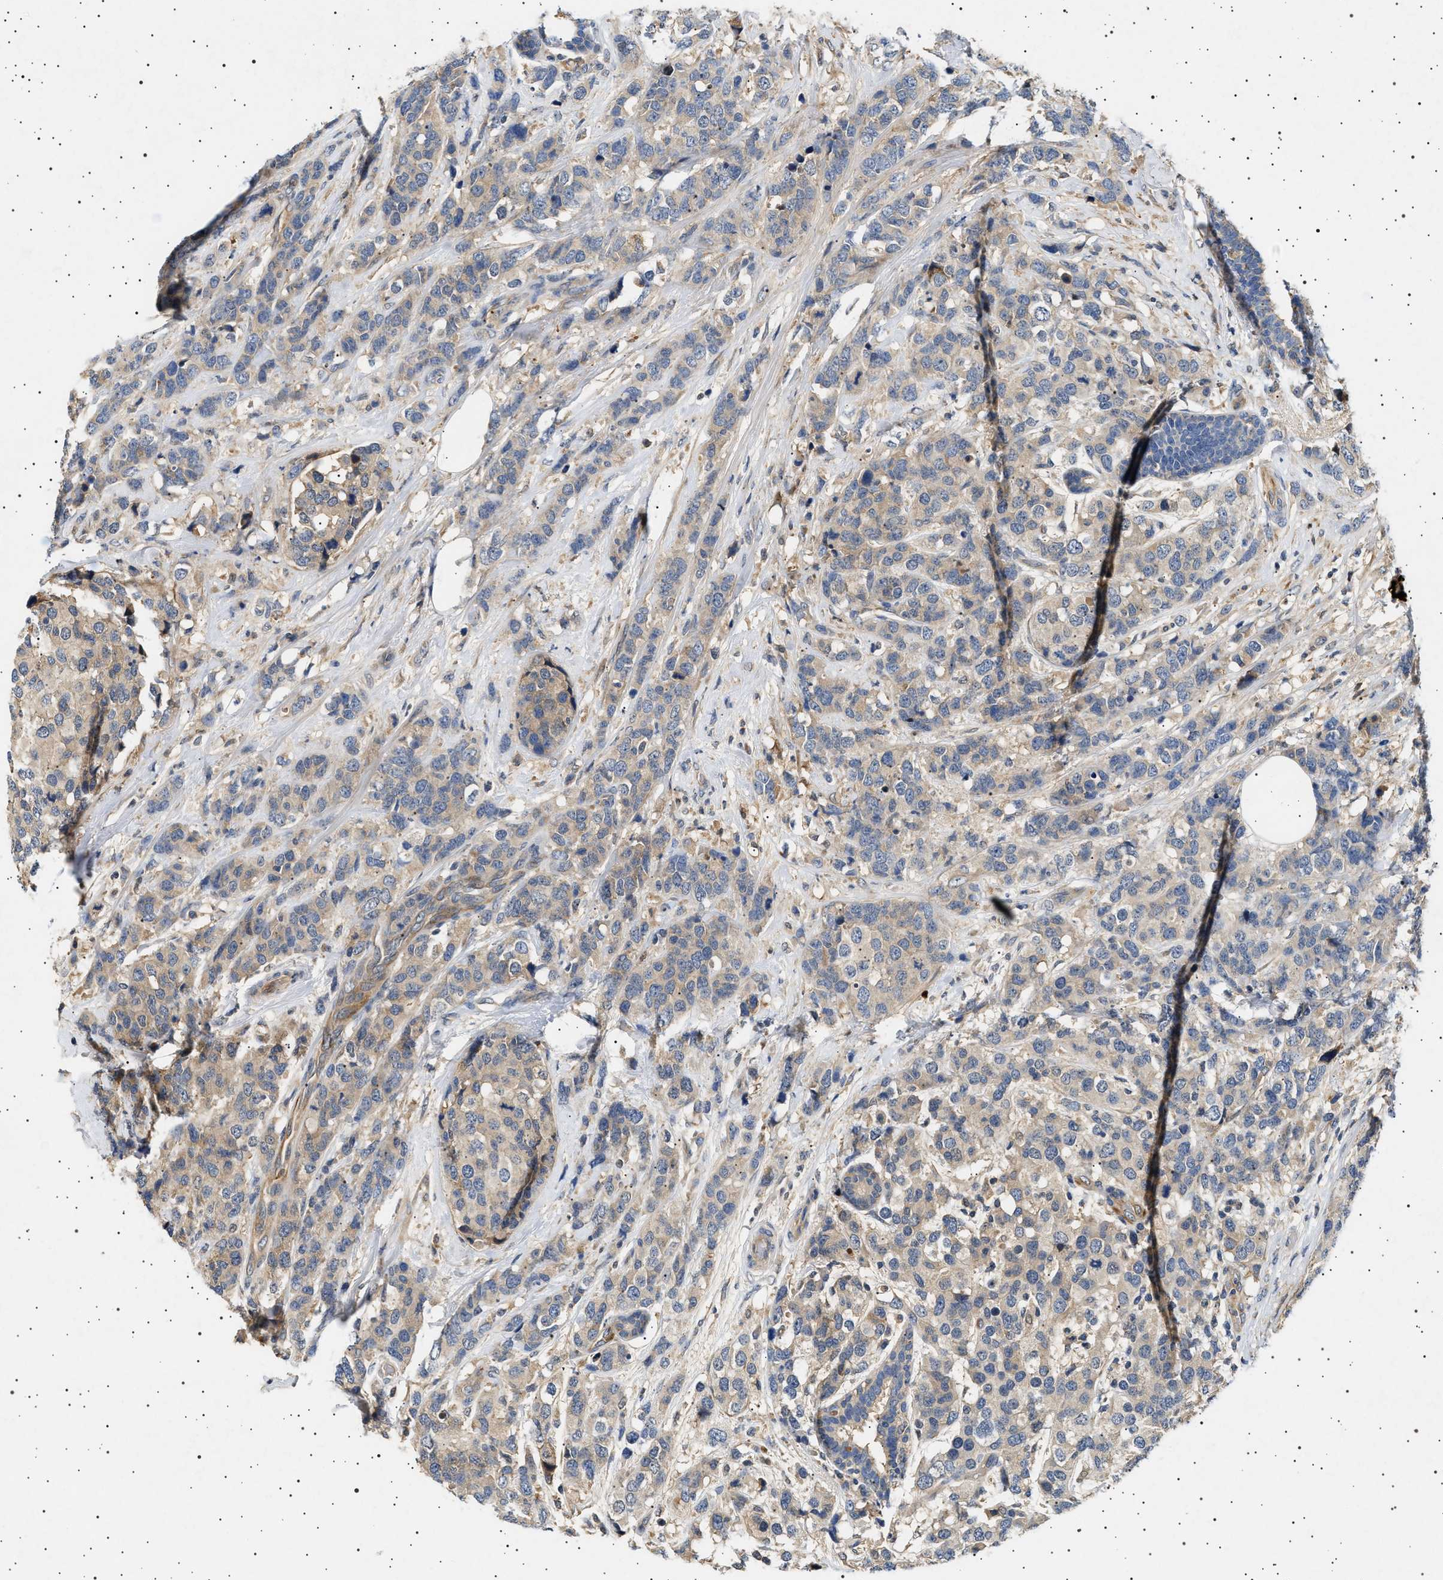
{"staining": {"intensity": "negative", "quantity": "none", "location": "none"}, "tissue": "breast cancer", "cell_type": "Tumor cells", "image_type": "cancer", "snomed": [{"axis": "morphology", "description": "Lobular carcinoma"}, {"axis": "topography", "description": "Breast"}], "caption": "DAB (3,3'-diaminobenzidine) immunohistochemical staining of breast cancer demonstrates no significant staining in tumor cells.", "gene": "FICD", "patient": {"sex": "female", "age": 59}}